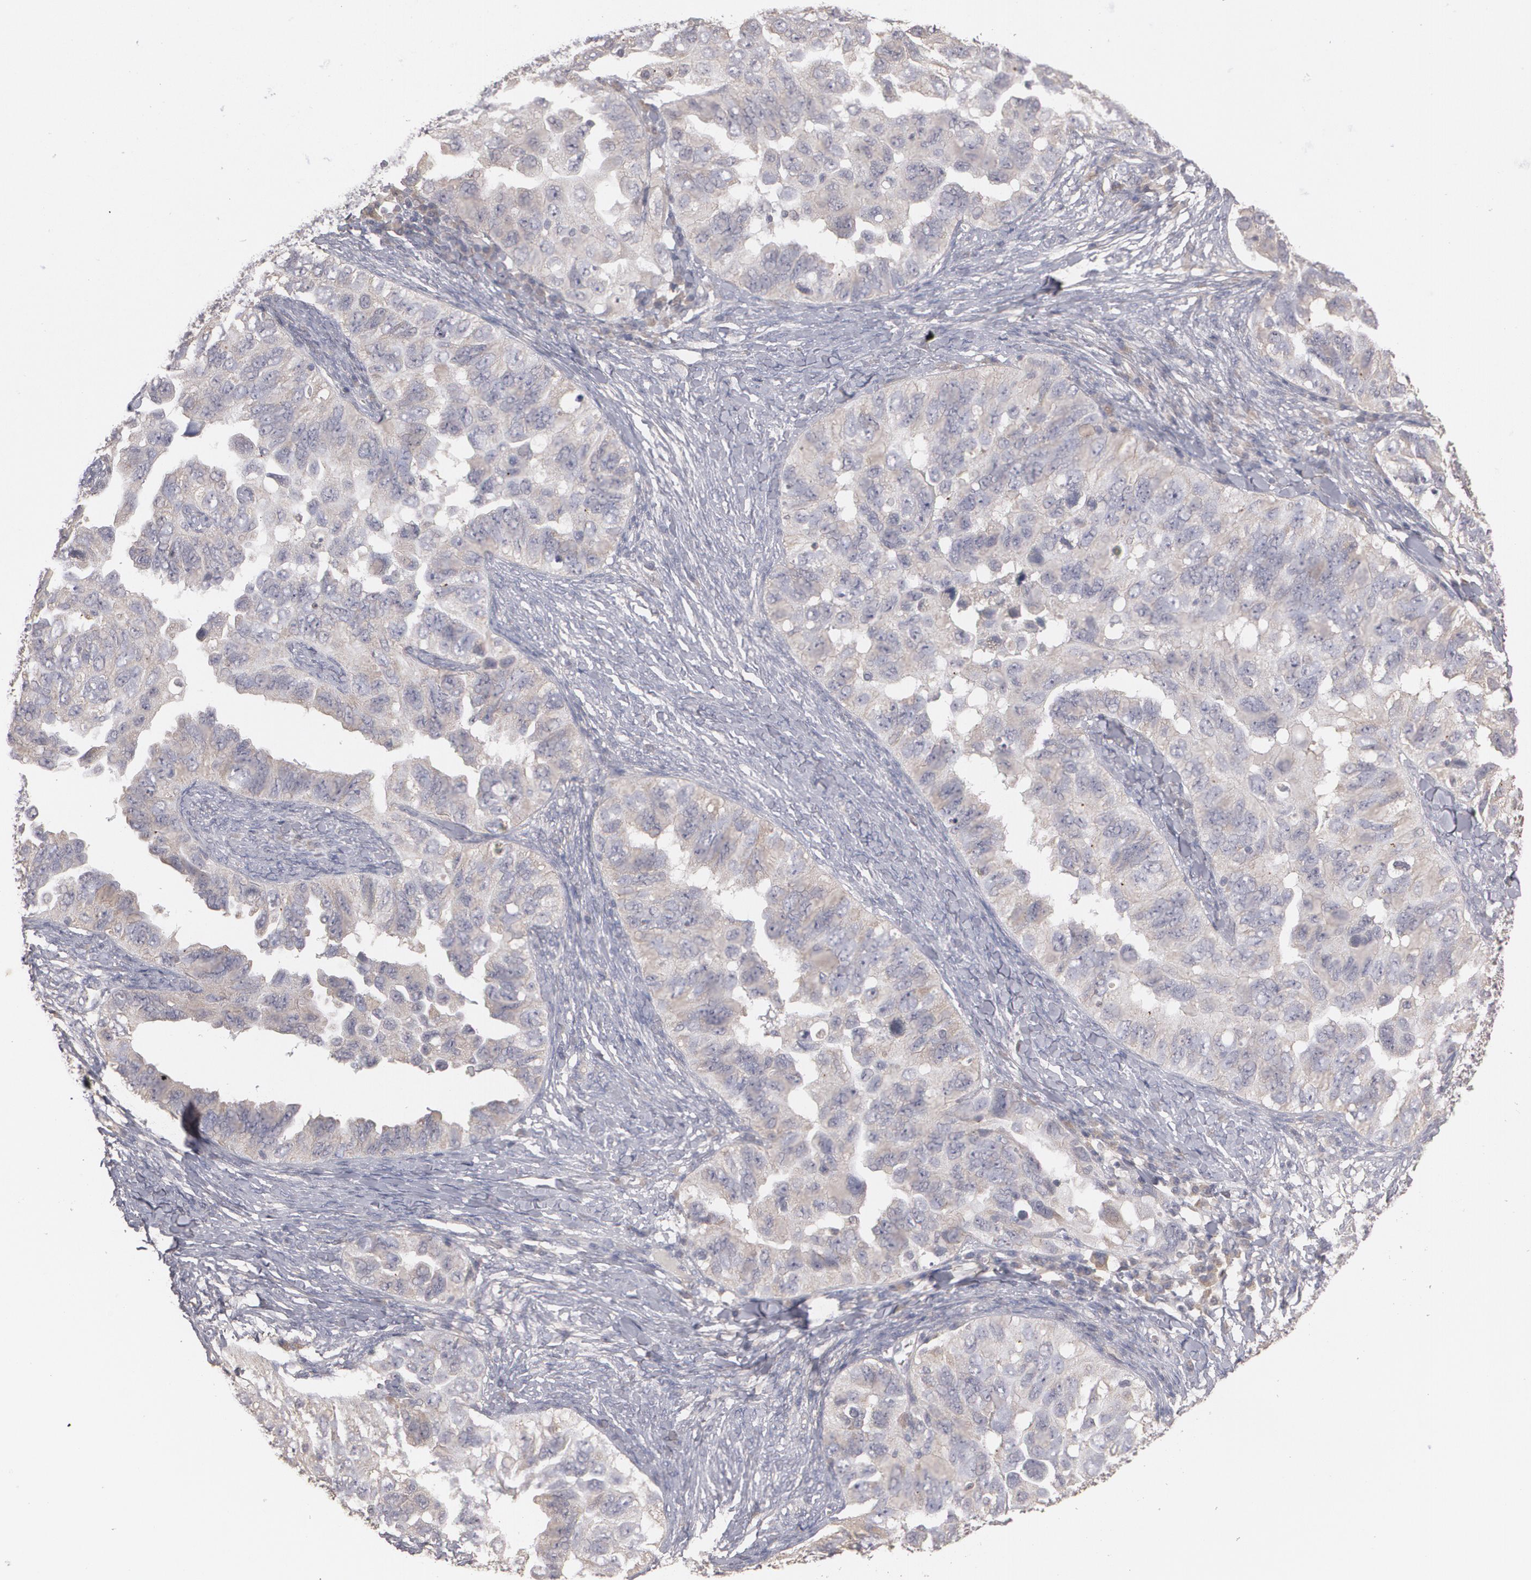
{"staining": {"intensity": "weak", "quantity": ">75%", "location": "cytoplasmic/membranous"}, "tissue": "ovarian cancer", "cell_type": "Tumor cells", "image_type": "cancer", "snomed": [{"axis": "morphology", "description": "Cystadenocarcinoma, serous, NOS"}, {"axis": "topography", "description": "Ovary"}], "caption": "A brown stain shows weak cytoplasmic/membranous expression of a protein in human ovarian serous cystadenocarcinoma tumor cells. (Brightfield microscopy of DAB IHC at high magnification).", "gene": "ARF6", "patient": {"sex": "female", "age": 82}}